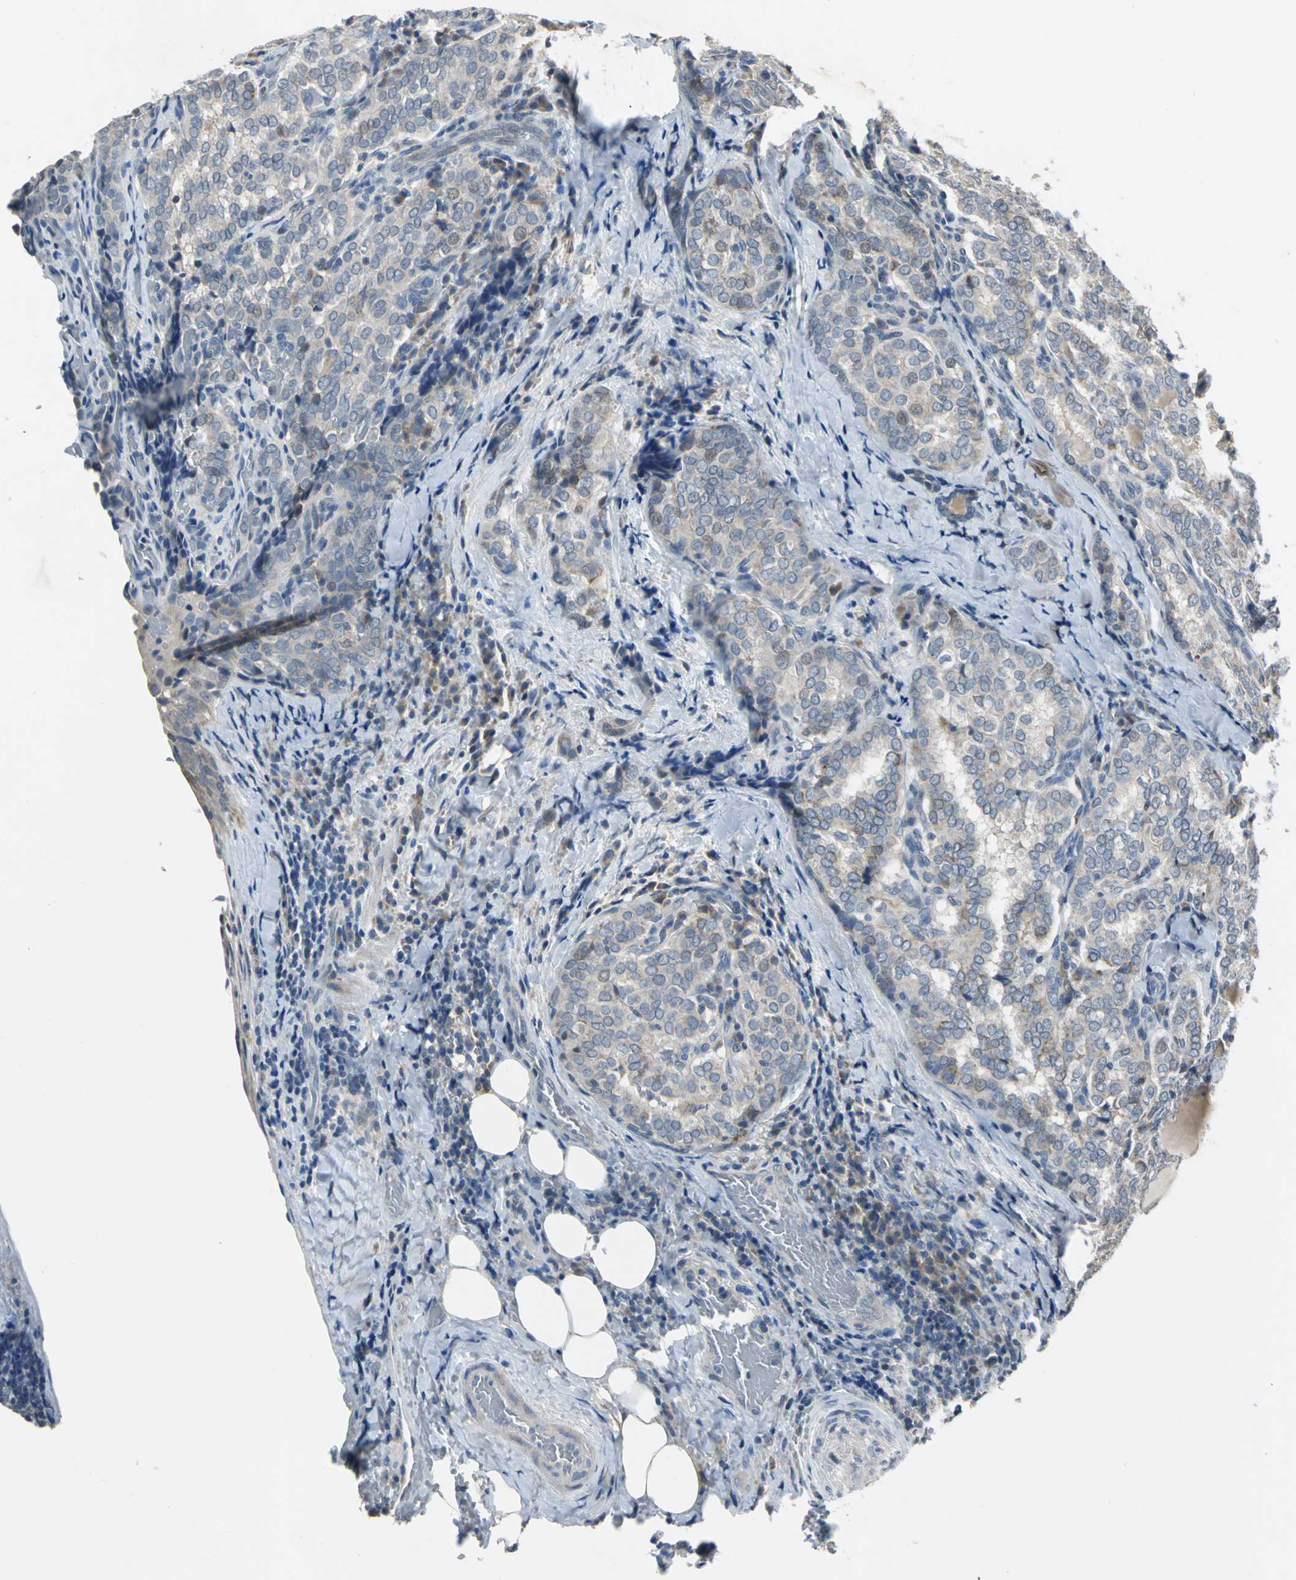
{"staining": {"intensity": "weak", "quantity": "25%-75%", "location": "cytoplasmic/membranous"}, "tissue": "thyroid cancer", "cell_type": "Tumor cells", "image_type": "cancer", "snomed": [{"axis": "morphology", "description": "Papillary adenocarcinoma, NOS"}, {"axis": "topography", "description": "Thyroid gland"}], "caption": "IHC (DAB) staining of human thyroid cancer (papillary adenocarcinoma) demonstrates weak cytoplasmic/membranous protein expression in about 25%-75% of tumor cells.", "gene": "JADE3", "patient": {"sex": "female", "age": 30}}